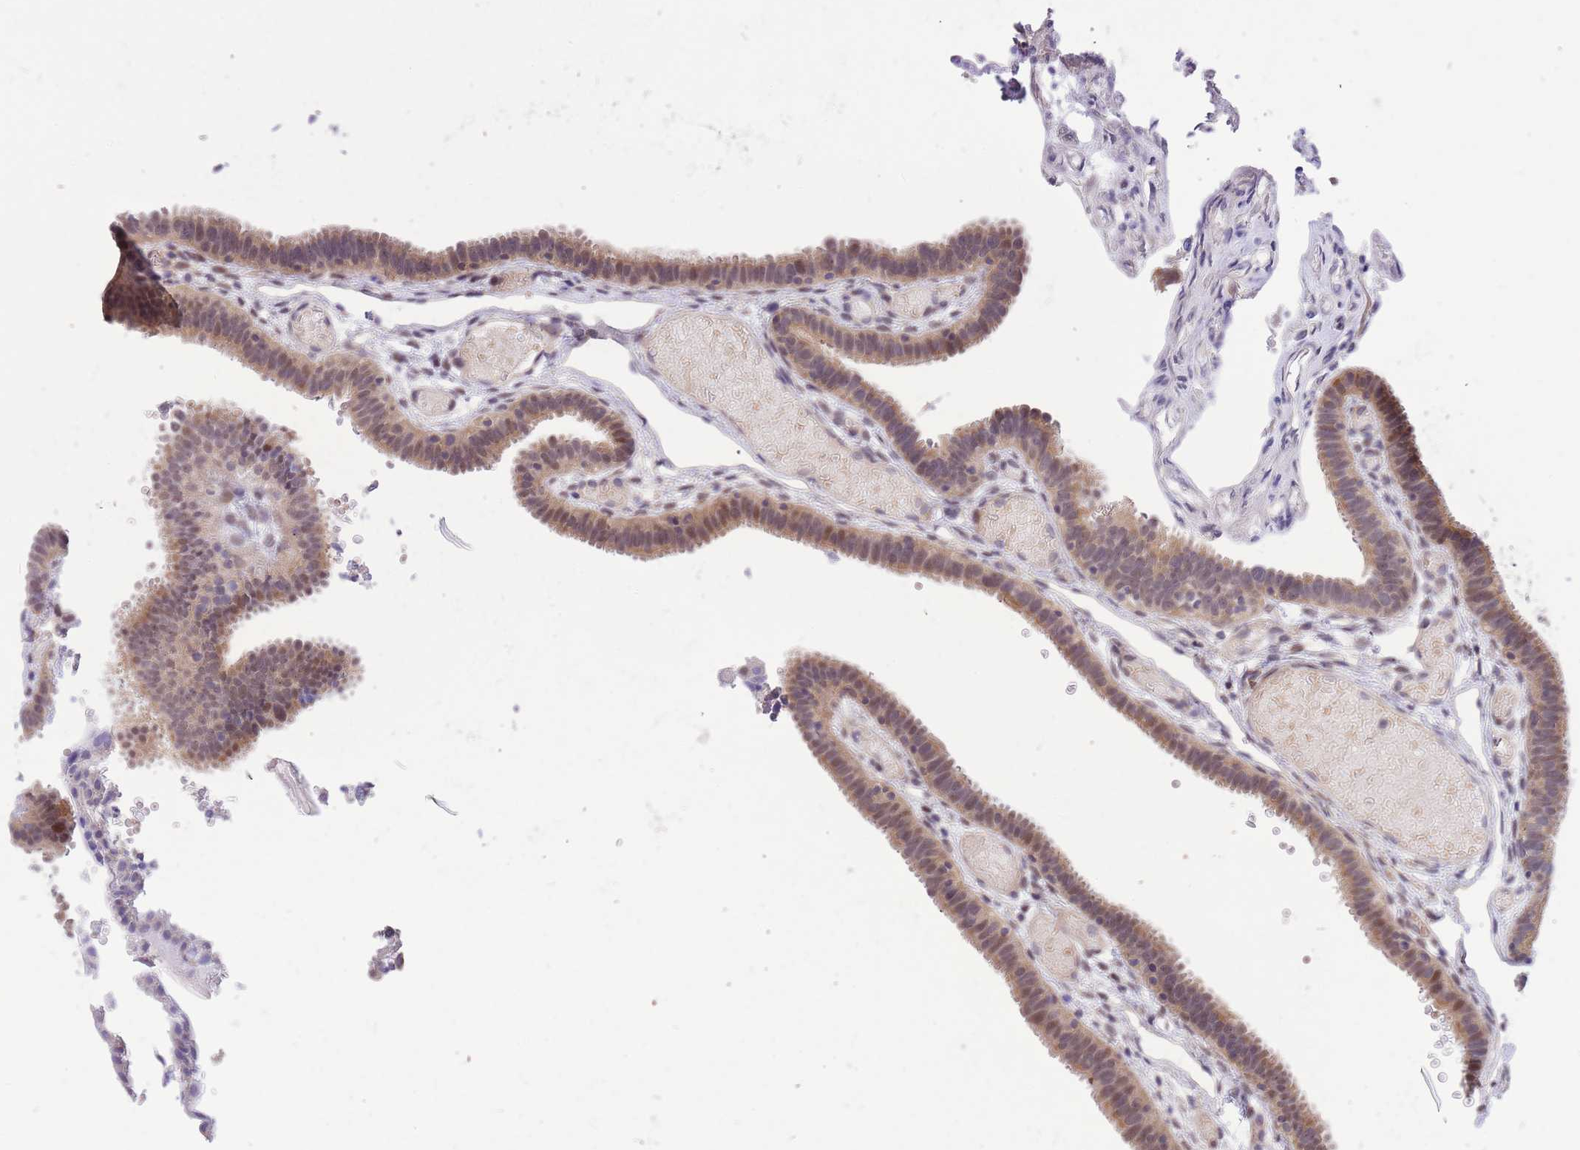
{"staining": {"intensity": "moderate", "quantity": "25%-75%", "location": "cytoplasmic/membranous,nuclear"}, "tissue": "fallopian tube", "cell_type": "Glandular cells", "image_type": "normal", "snomed": [{"axis": "morphology", "description": "Normal tissue, NOS"}, {"axis": "topography", "description": "Fallopian tube"}], "caption": "High-power microscopy captured an immunohistochemistry (IHC) histopathology image of normal fallopian tube, revealing moderate cytoplasmic/membranous,nuclear positivity in approximately 25%-75% of glandular cells.", "gene": "MINDY2", "patient": {"sex": "female", "age": 37}}